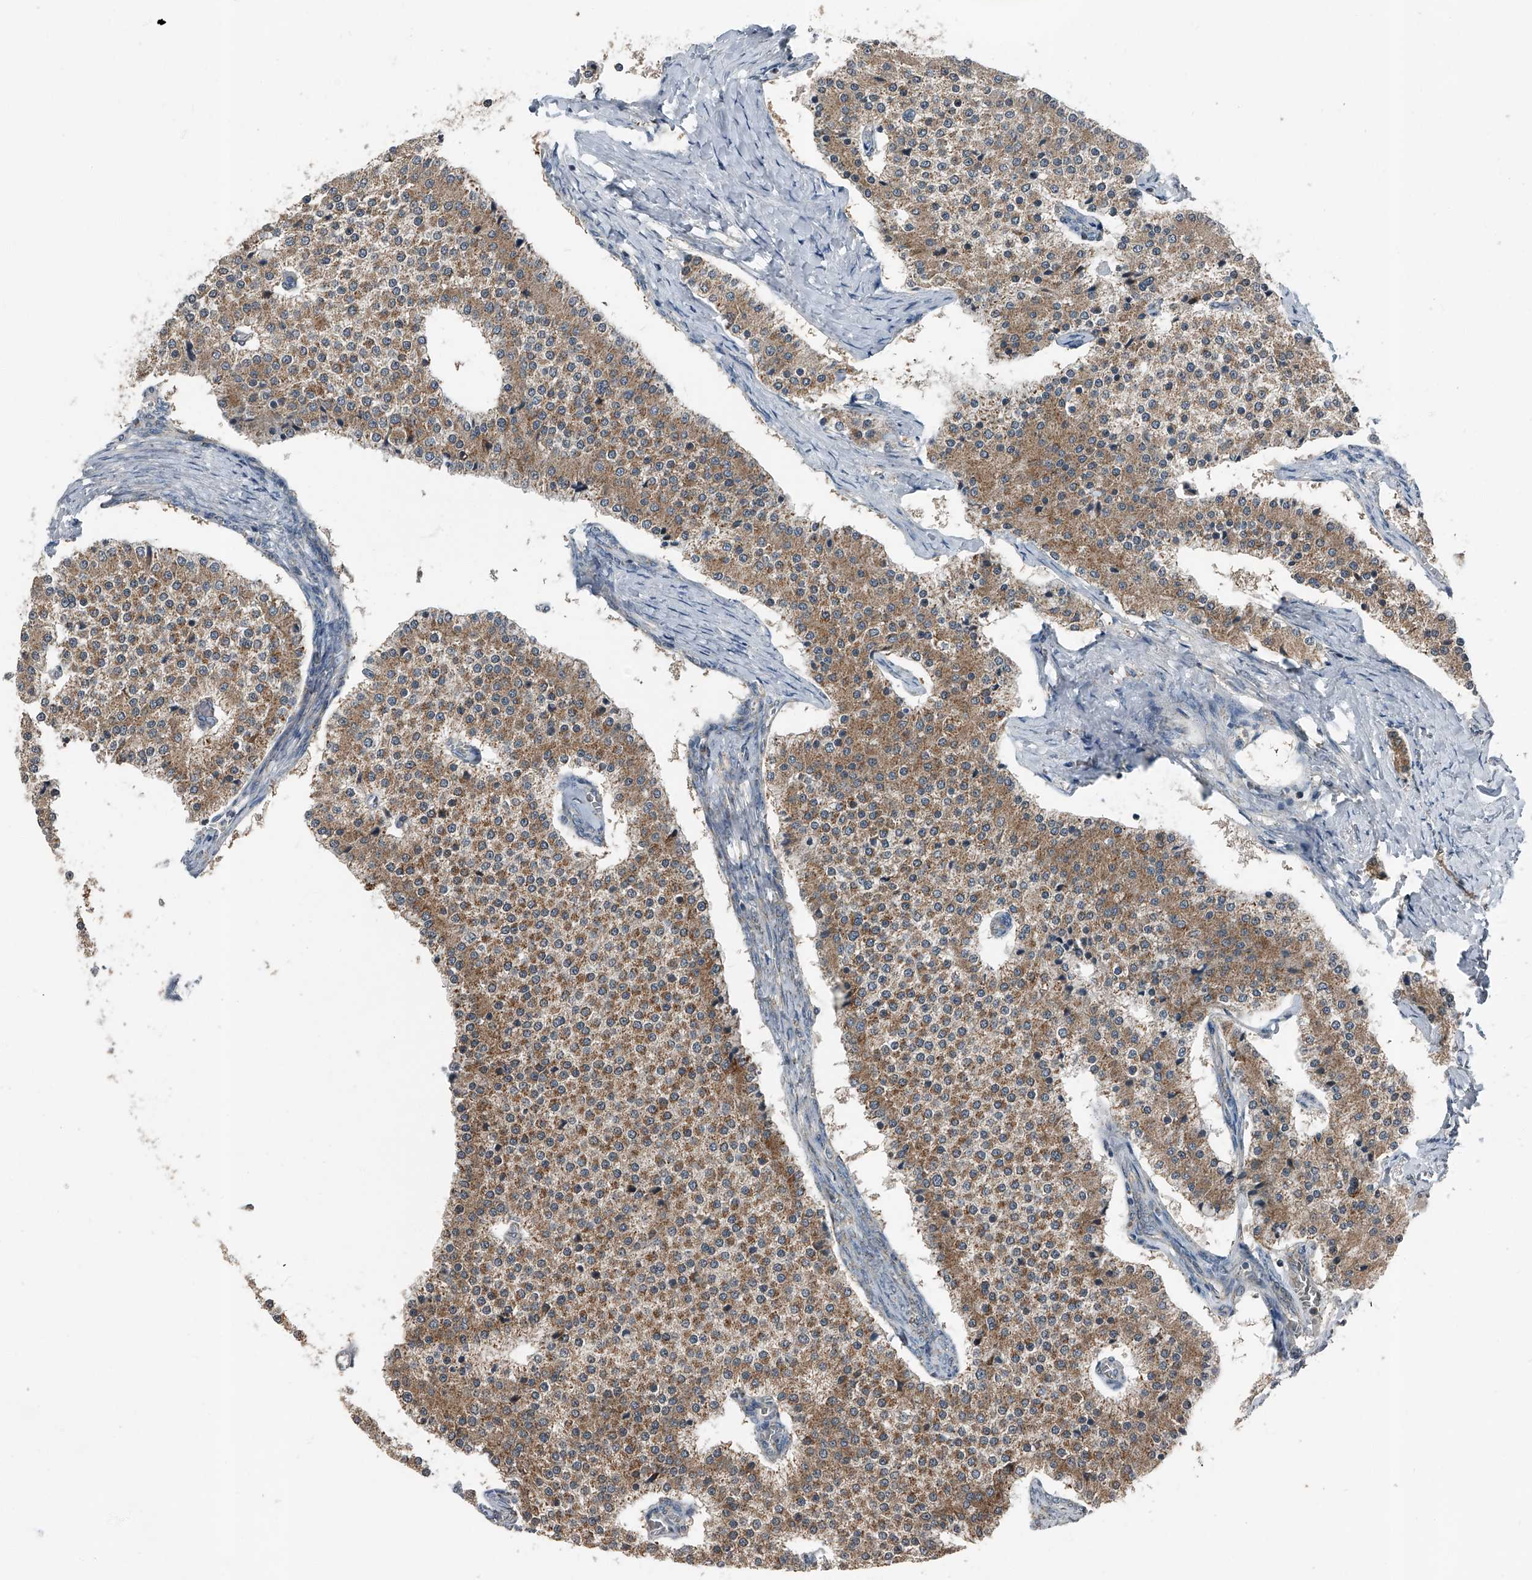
{"staining": {"intensity": "moderate", "quantity": ">75%", "location": "cytoplasmic/membranous"}, "tissue": "carcinoid", "cell_type": "Tumor cells", "image_type": "cancer", "snomed": [{"axis": "morphology", "description": "Carcinoid, malignant, NOS"}, {"axis": "topography", "description": "Colon"}], "caption": "A brown stain labels moderate cytoplasmic/membranous staining of a protein in carcinoid tumor cells.", "gene": "CHRNA7", "patient": {"sex": "female", "age": 52}}